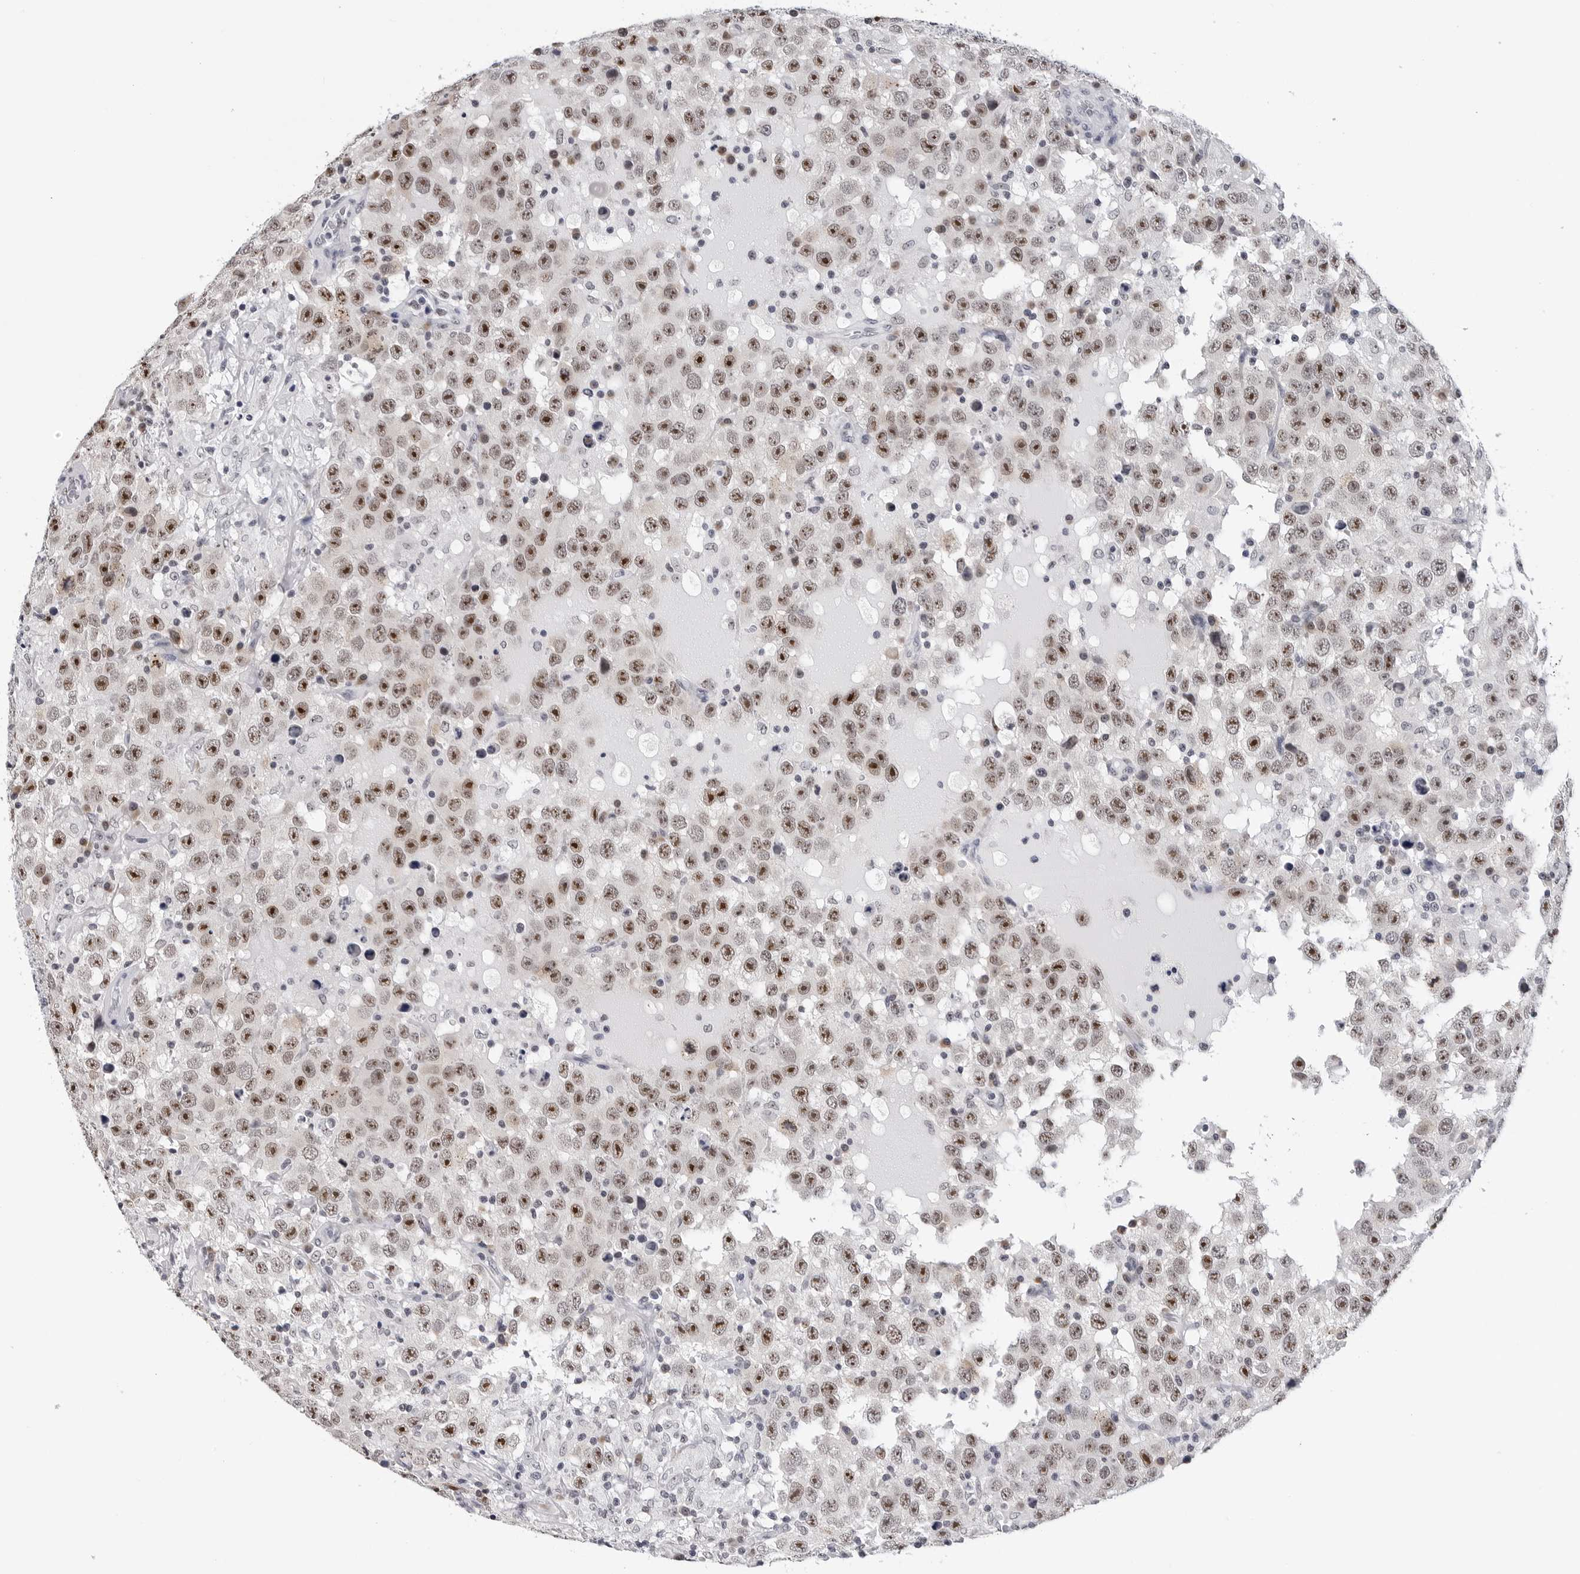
{"staining": {"intensity": "strong", "quantity": ">75%", "location": "nuclear"}, "tissue": "testis cancer", "cell_type": "Tumor cells", "image_type": "cancer", "snomed": [{"axis": "morphology", "description": "Seminoma, NOS"}, {"axis": "topography", "description": "Testis"}], "caption": "Protein analysis of seminoma (testis) tissue demonstrates strong nuclear positivity in approximately >75% of tumor cells.", "gene": "GNL2", "patient": {"sex": "male", "age": 41}}